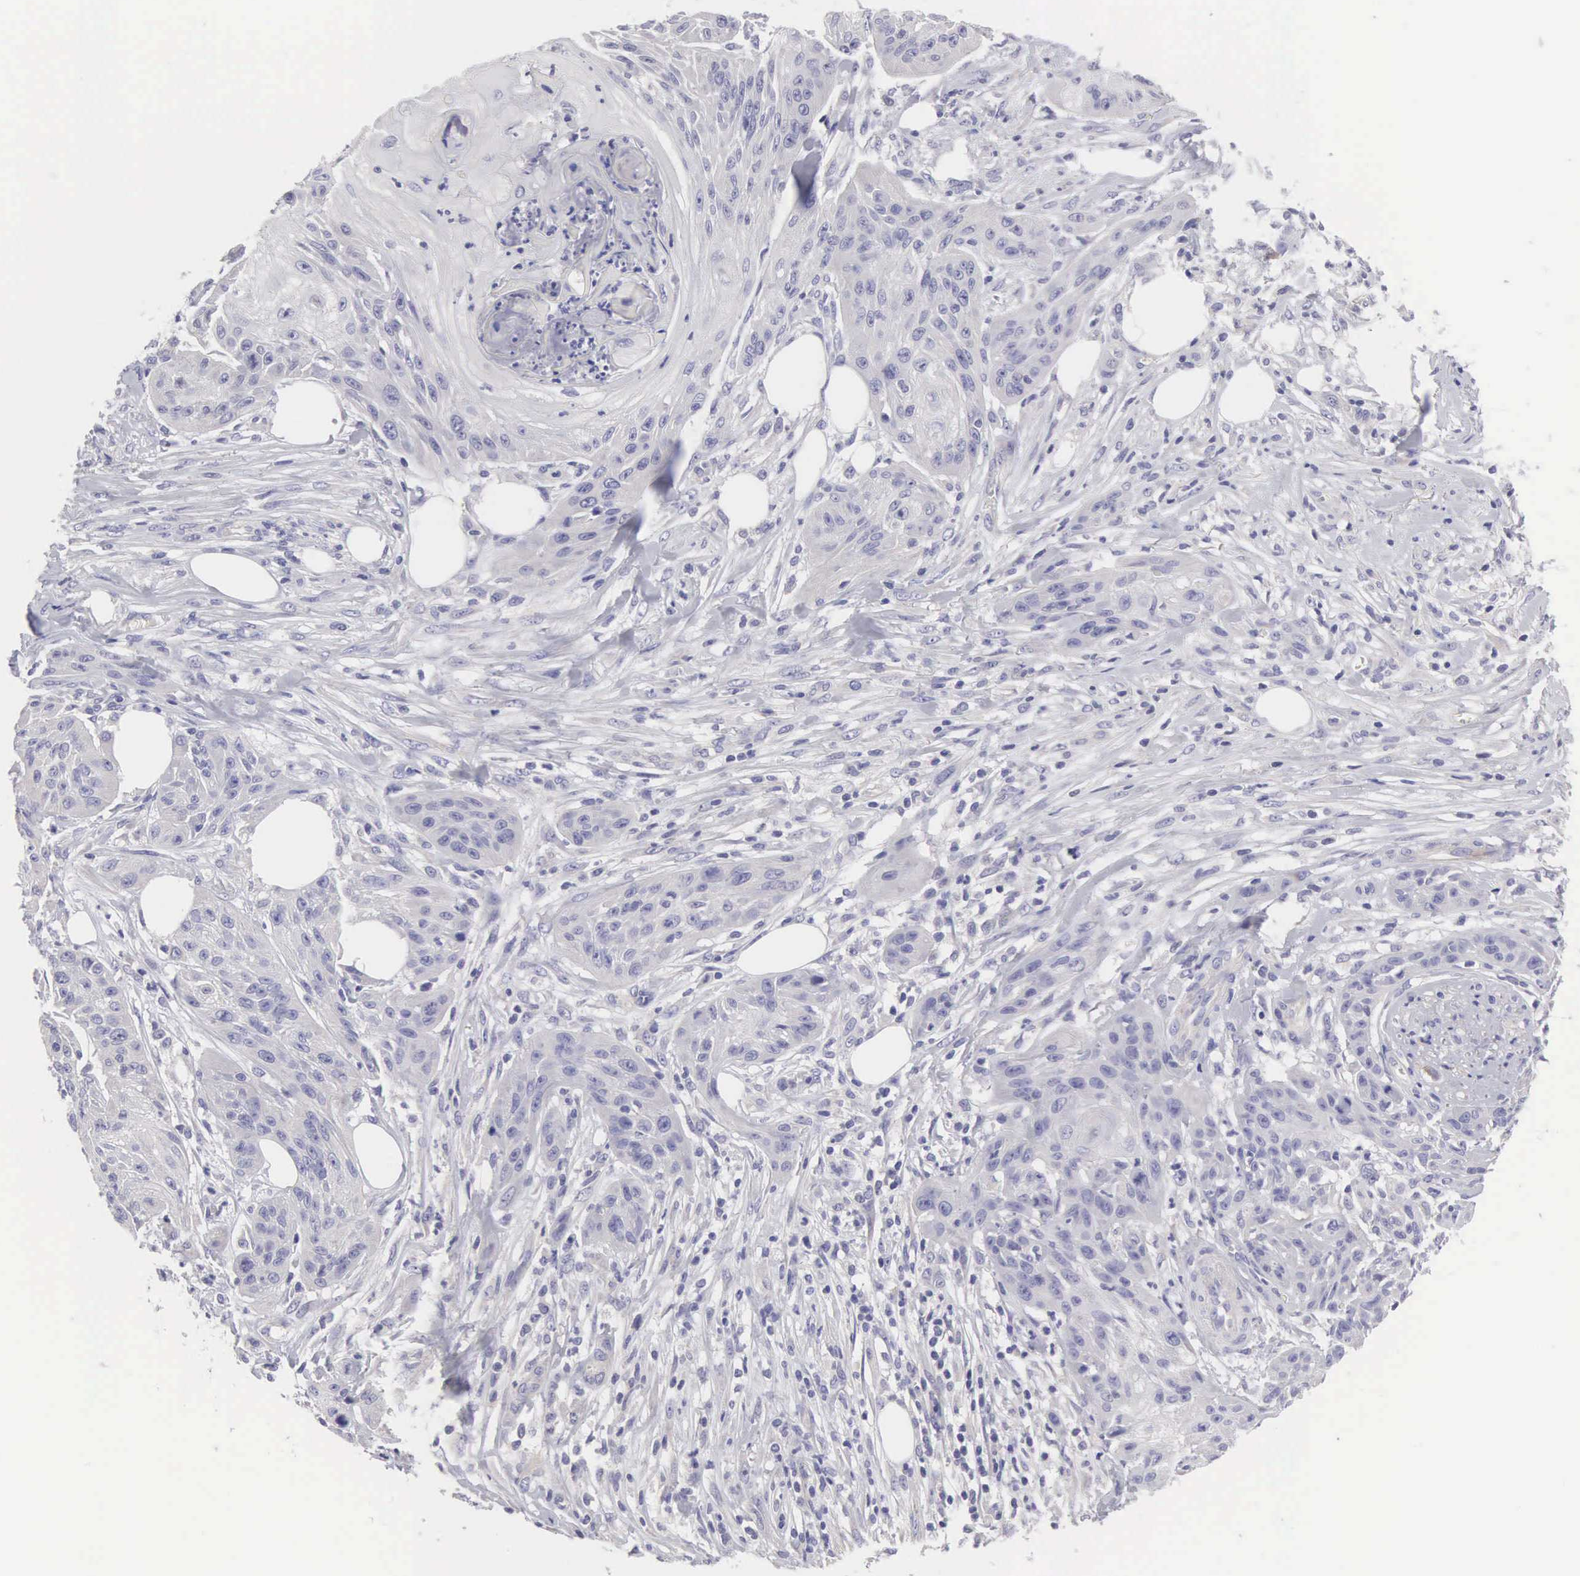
{"staining": {"intensity": "negative", "quantity": "none", "location": "none"}, "tissue": "skin cancer", "cell_type": "Tumor cells", "image_type": "cancer", "snomed": [{"axis": "morphology", "description": "Squamous cell carcinoma, NOS"}, {"axis": "topography", "description": "Skin"}], "caption": "A photomicrograph of human skin cancer (squamous cell carcinoma) is negative for staining in tumor cells.", "gene": "SLITRK4", "patient": {"sex": "female", "age": 88}}